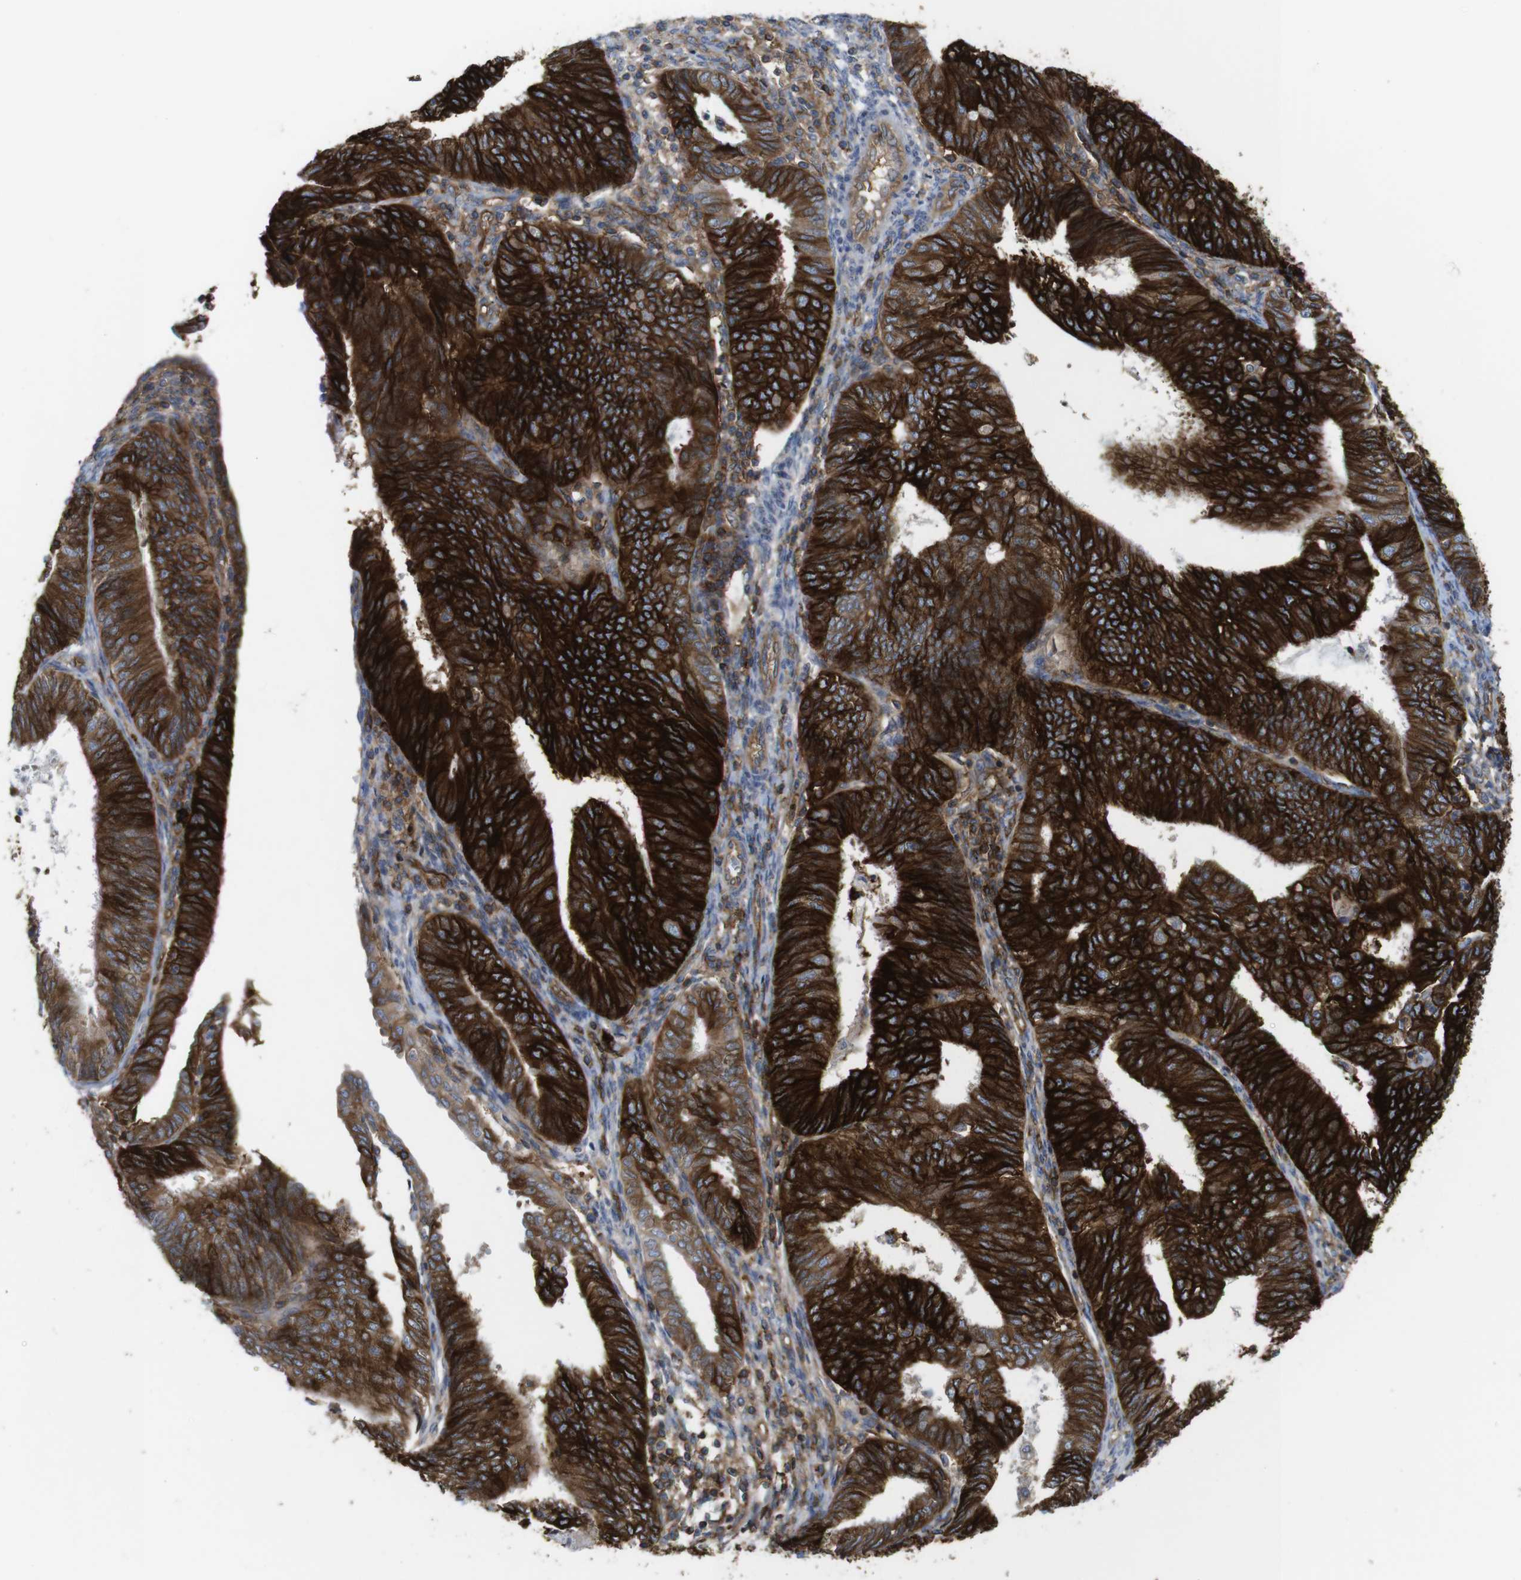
{"staining": {"intensity": "strong", "quantity": ">75%", "location": "cytoplasmic/membranous"}, "tissue": "endometrial cancer", "cell_type": "Tumor cells", "image_type": "cancer", "snomed": [{"axis": "morphology", "description": "Adenocarcinoma, NOS"}, {"axis": "topography", "description": "Endometrium"}], "caption": "Endometrial cancer stained with DAB immunohistochemistry displays high levels of strong cytoplasmic/membranous expression in approximately >75% of tumor cells.", "gene": "CCR6", "patient": {"sex": "female", "age": 58}}